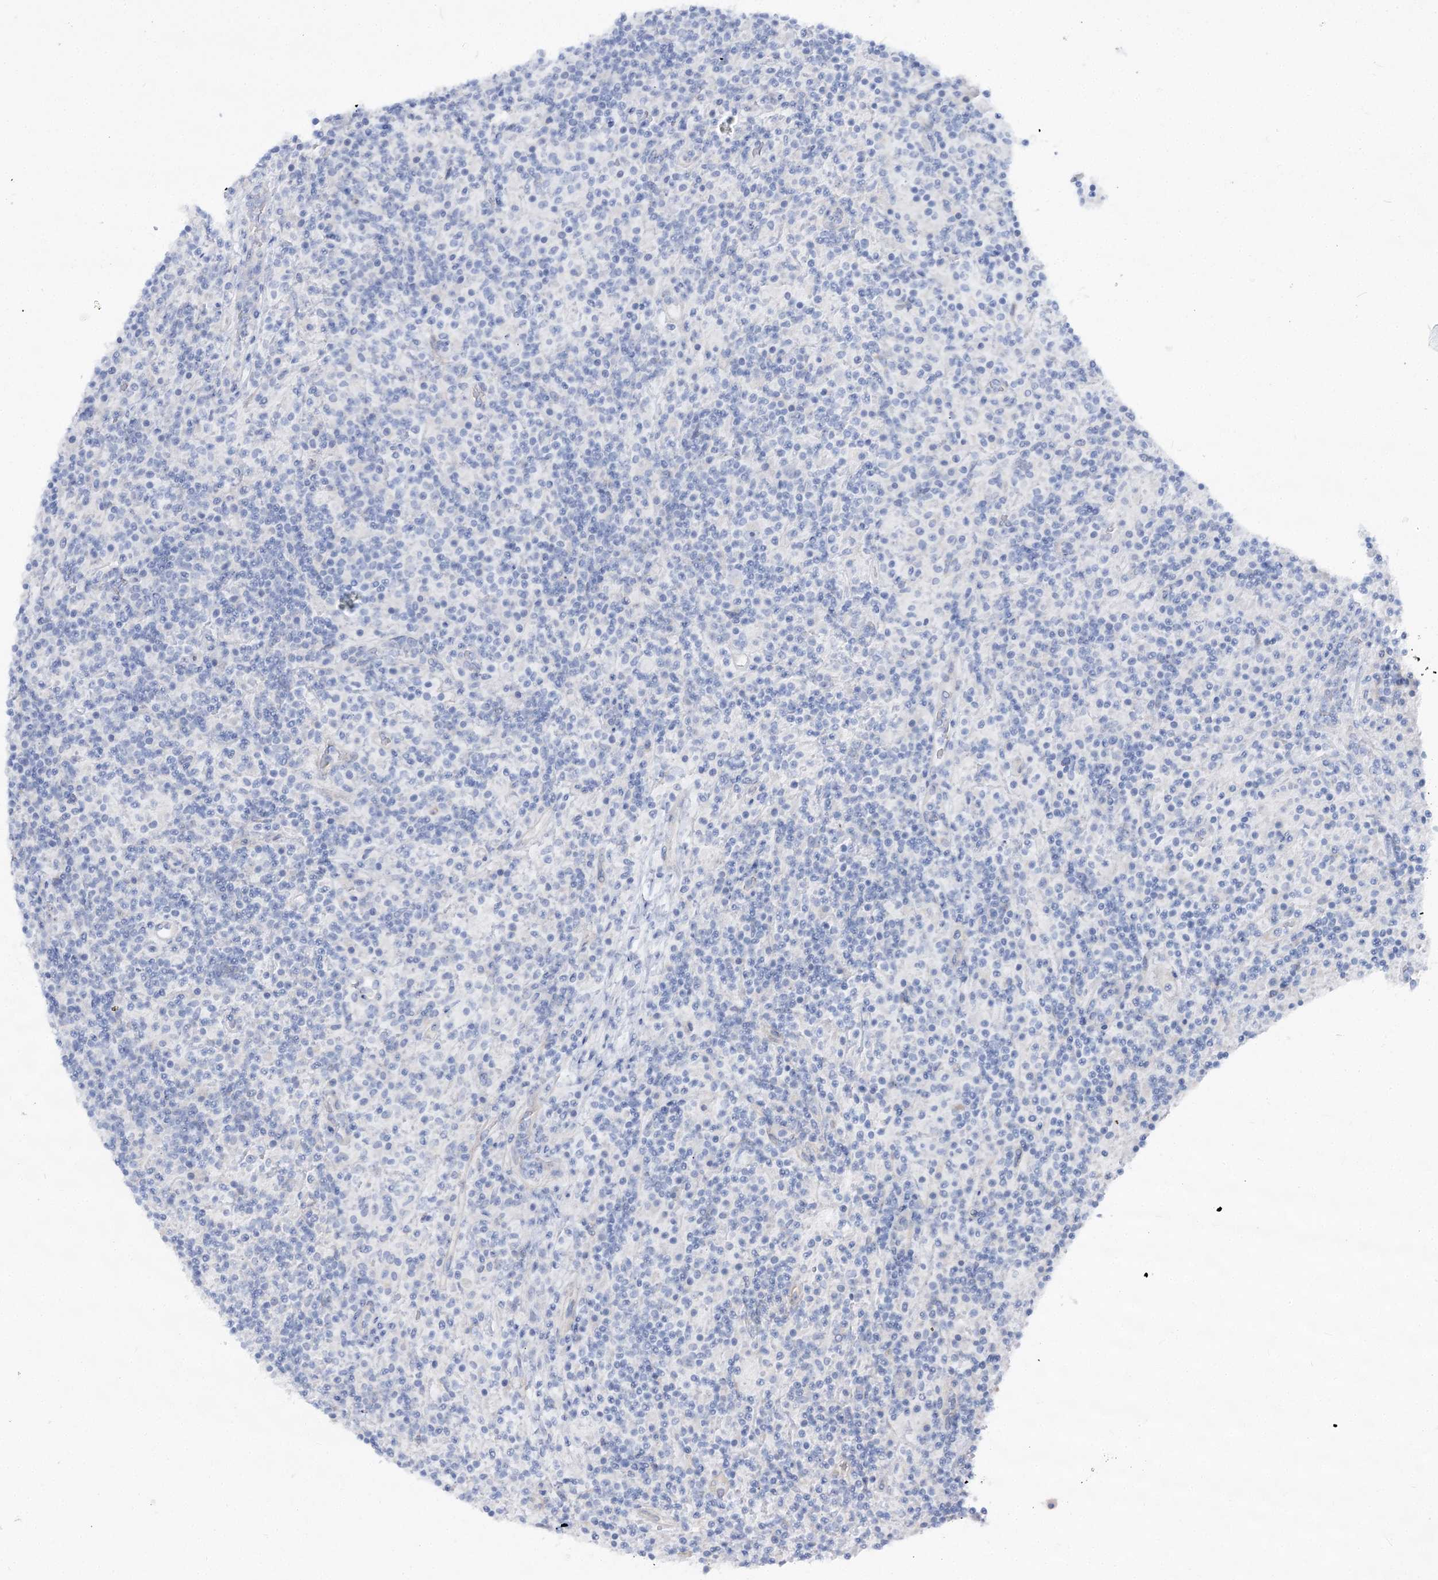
{"staining": {"intensity": "negative", "quantity": "none", "location": "none"}, "tissue": "lymphoma", "cell_type": "Tumor cells", "image_type": "cancer", "snomed": [{"axis": "morphology", "description": "Hodgkin's disease, NOS"}, {"axis": "topography", "description": "Lymph node"}], "caption": "The IHC photomicrograph has no significant staining in tumor cells of Hodgkin's disease tissue.", "gene": "SUOX", "patient": {"sex": "male", "age": 70}}